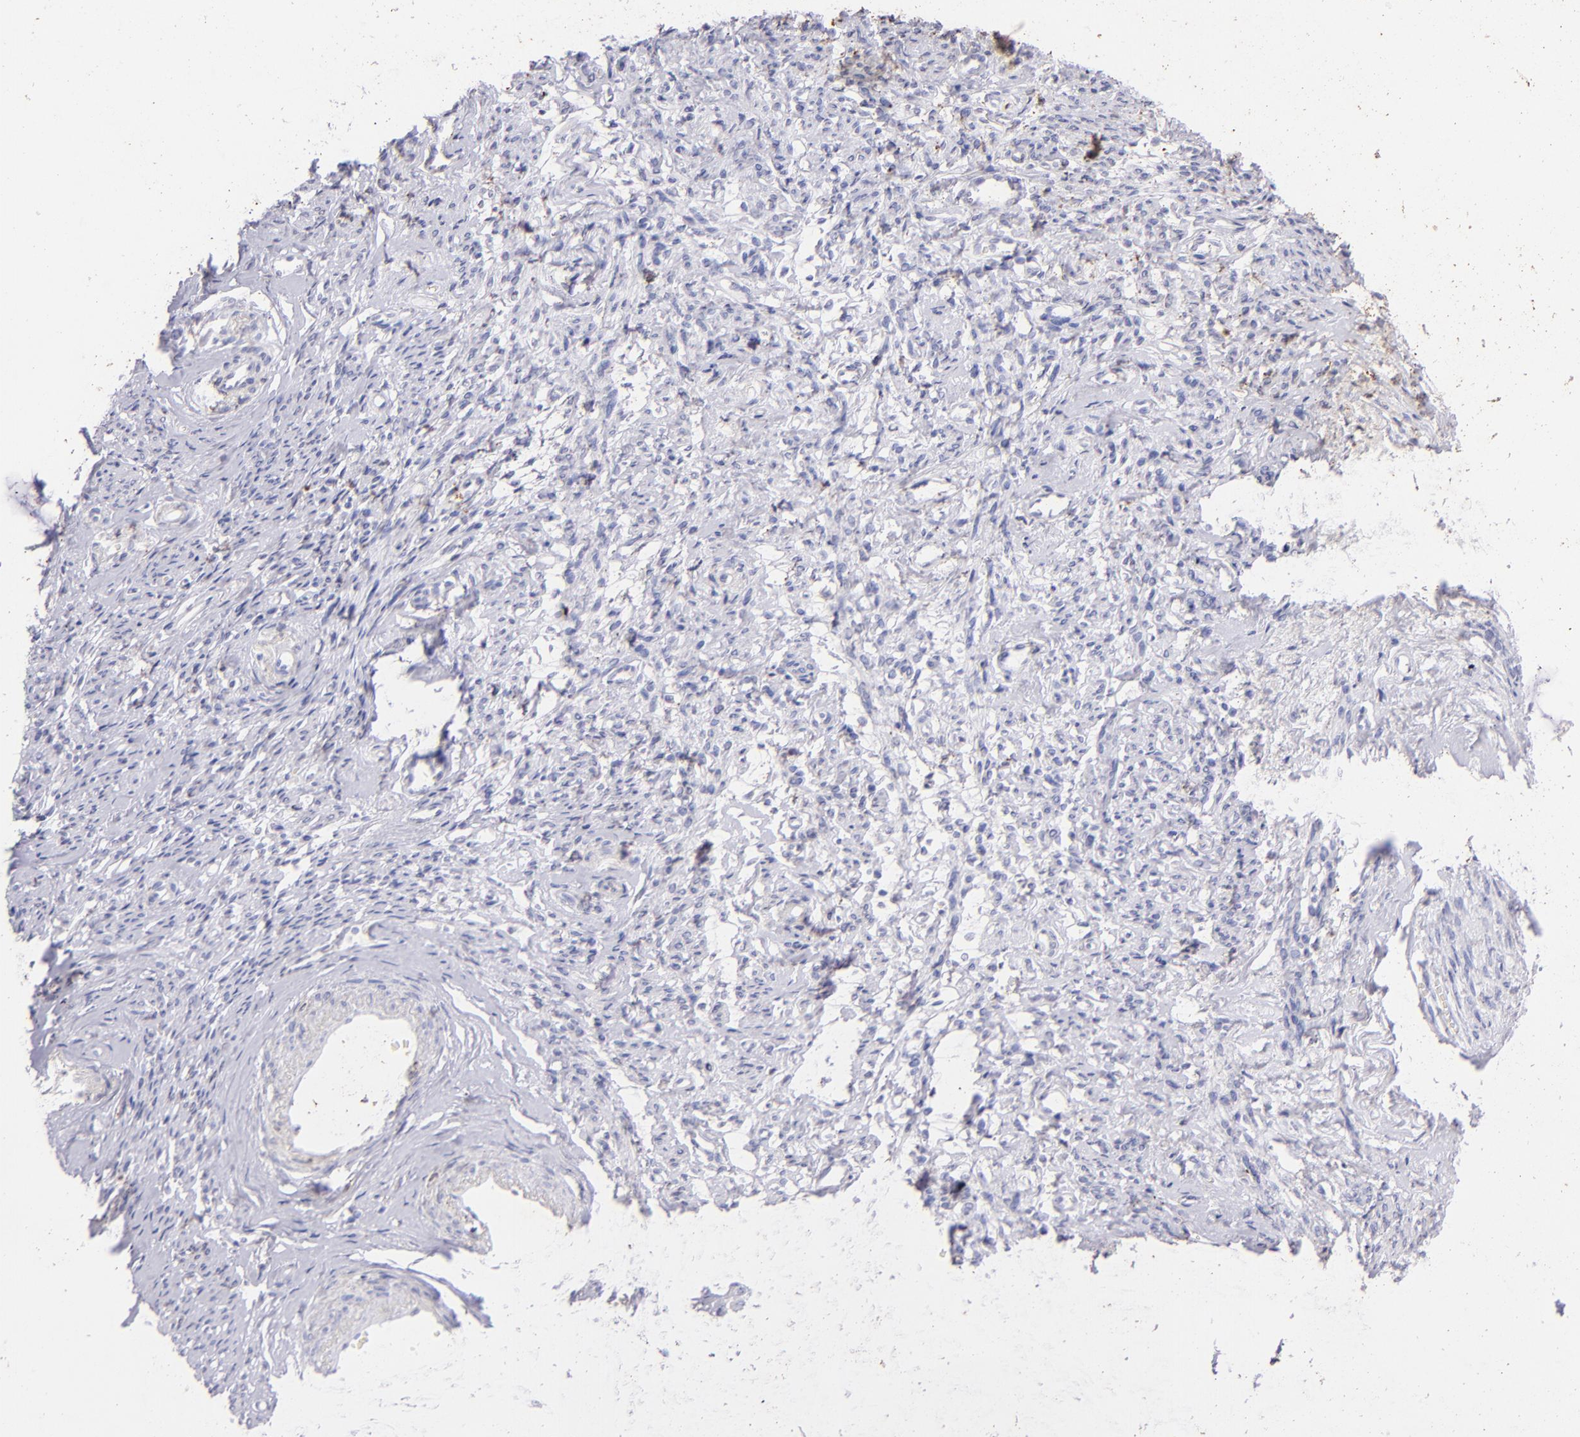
{"staining": {"intensity": "negative", "quantity": "none", "location": "none"}, "tissue": "endometrial cancer", "cell_type": "Tumor cells", "image_type": "cancer", "snomed": [{"axis": "morphology", "description": "Adenocarcinoma, NOS"}, {"axis": "topography", "description": "Endometrium"}], "caption": "Histopathology image shows no significant protein expression in tumor cells of endometrial cancer.", "gene": "CD72", "patient": {"sex": "female", "age": 75}}